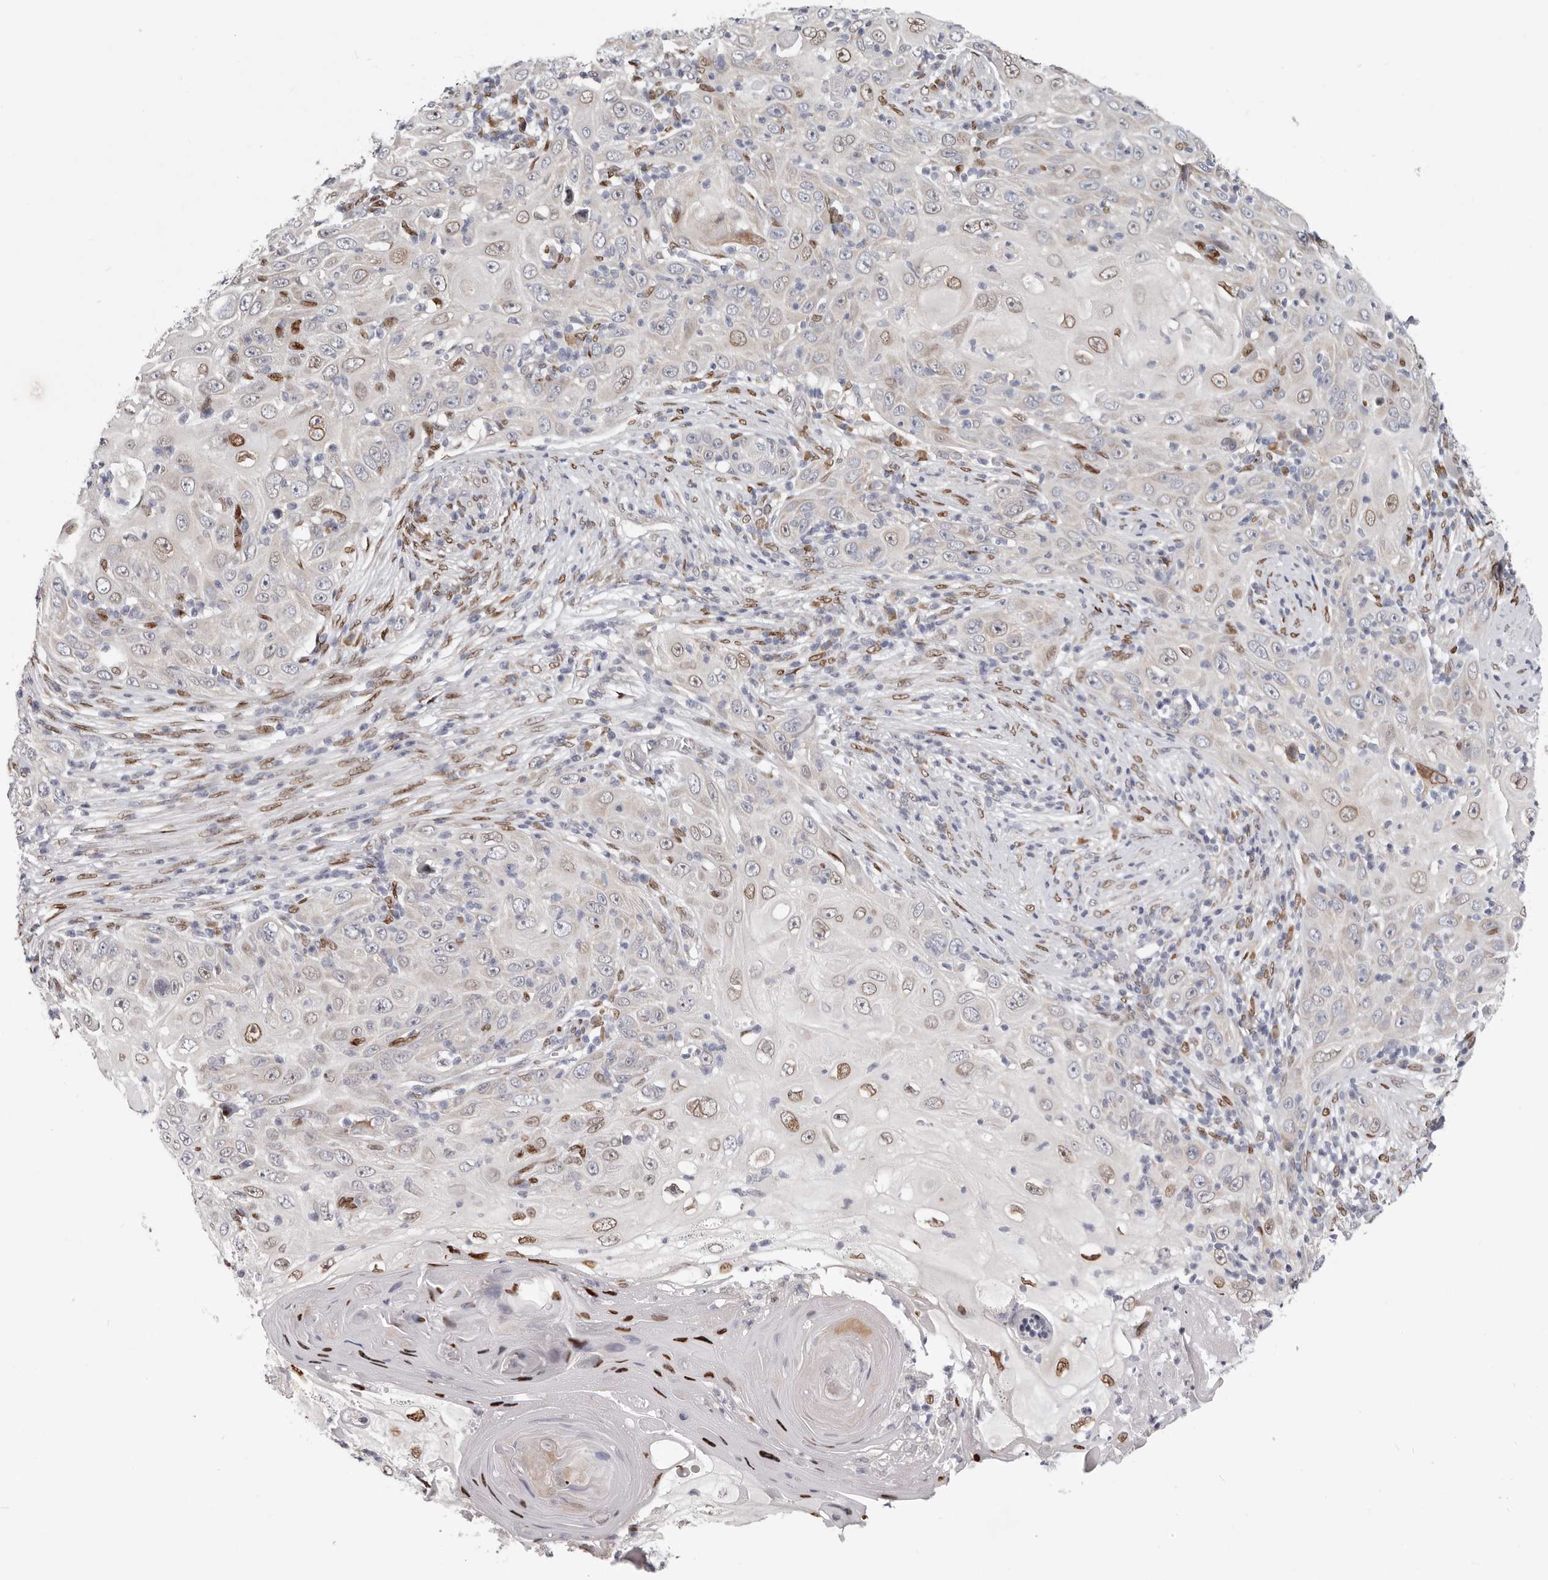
{"staining": {"intensity": "moderate", "quantity": "<25%", "location": "nuclear"}, "tissue": "skin cancer", "cell_type": "Tumor cells", "image_type": "cancer", "snomed": [{"axis": "morphology", "description": "Squamous cell carcinoma, NOS"}, {"axis": "topography", "description": "Skin"}], "caption": "A high-resolution image shows immunohistochemistry staining of skin cancer, which exhibits moderate nuclear positivity in approximately <25% of tumor cells.", "gene": "SRP19", "patient": {"sex": "female", "age": 88}}